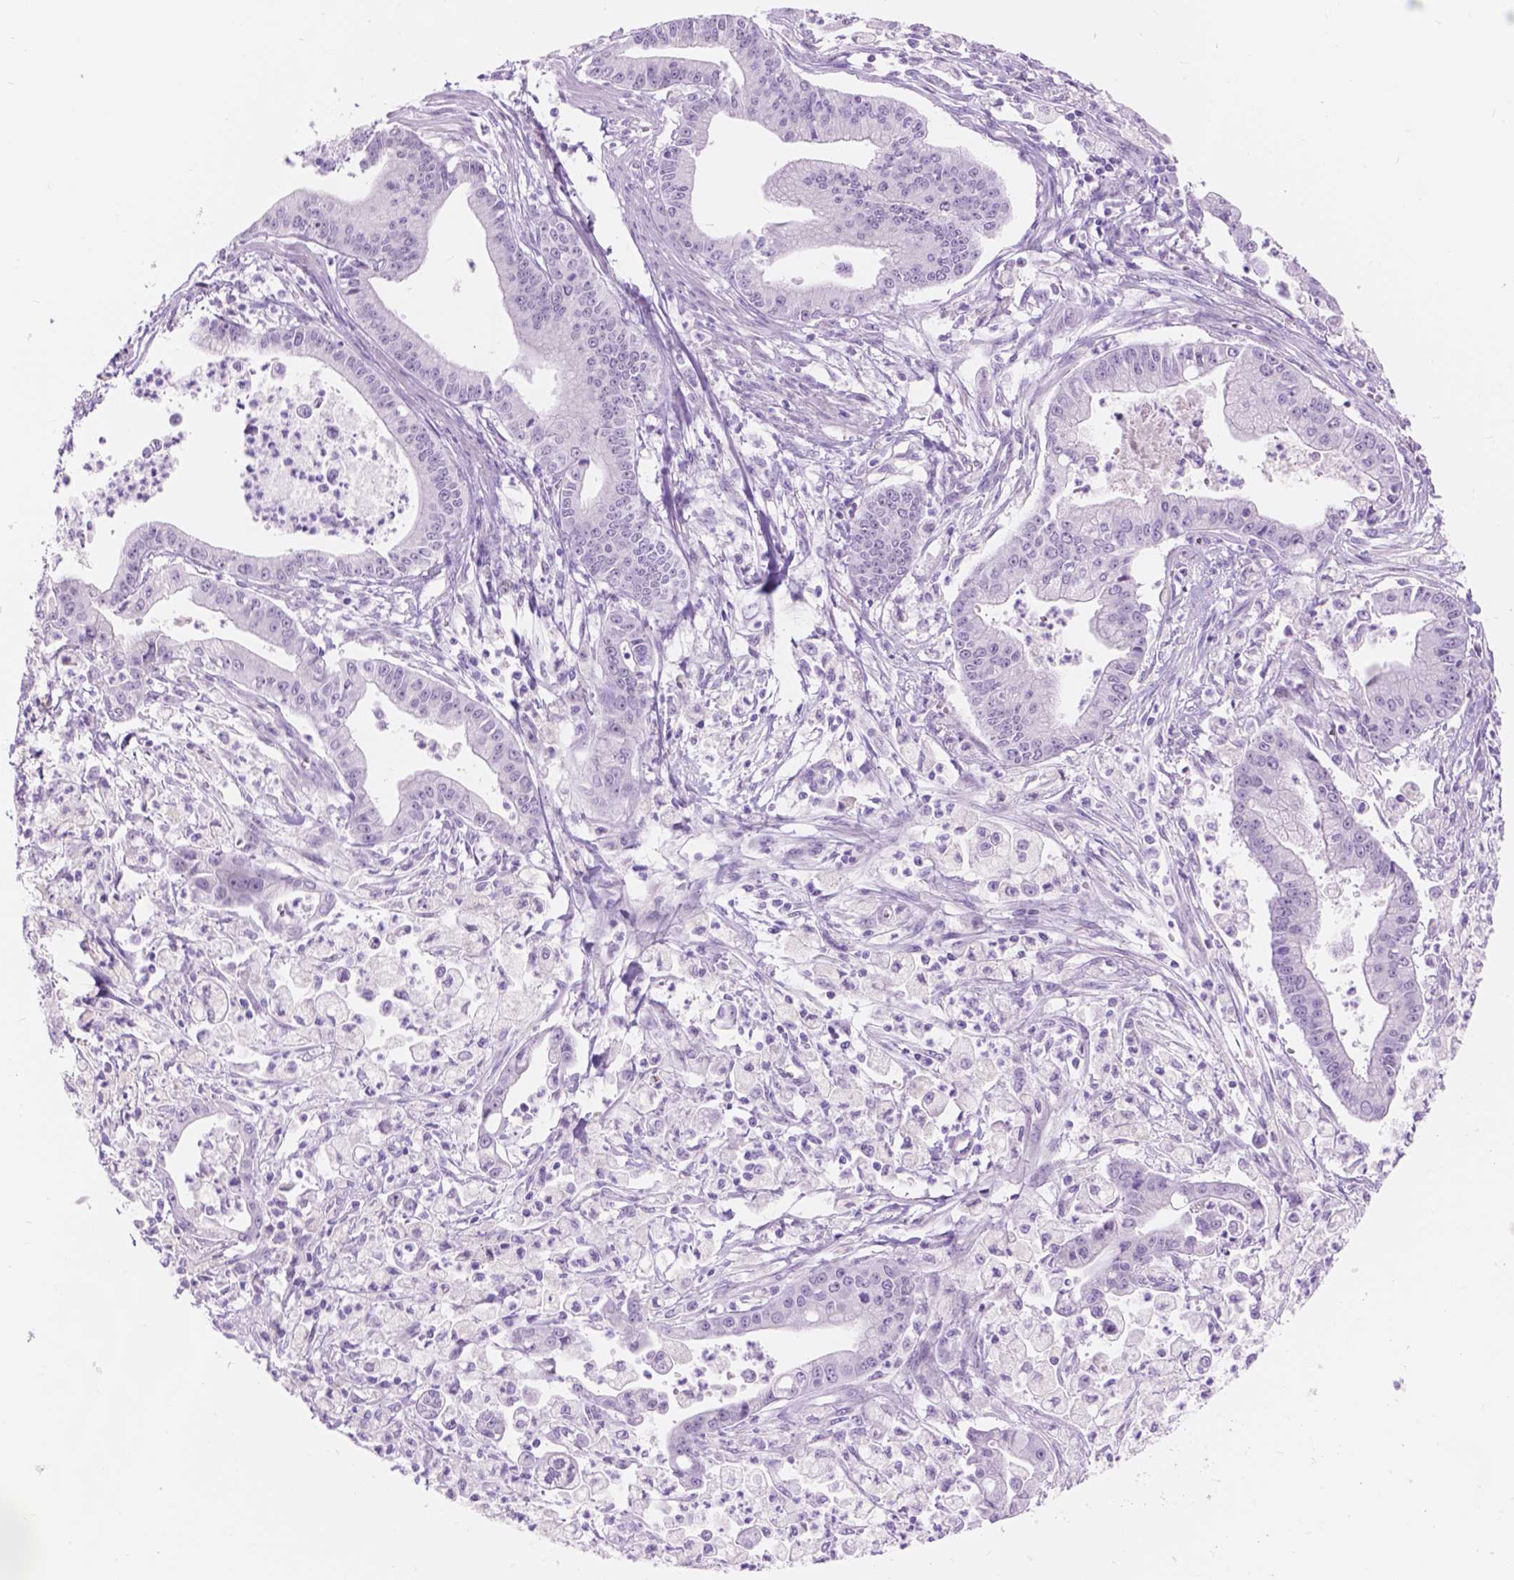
{"staining": {"intensity": "negative", "quantity": "none", "location": "none"}, "tissue": "pancreatic cancer", "cell_type": "Tumor cells", "image_type": "cancer", "snomed": [{"axis": "morphology", "description": "Adenocarcinoma, NOS"}, {"axis": "topography", "description": "Pancreas"}], "caption": "High power microscopy photomicrograph of an immunohistochemistry (IHC) photomicrograph of pancreatic cancer, revealing no significant positivity in tumor cells. (Stains: DAB (3,3'-diaminobenzidine) IHC with hematoxylin counter stain, Microscopy: brightfield microscopy at high magnification).", "gene": "DCC", "patient": {"sex": "female", "age": 65}}